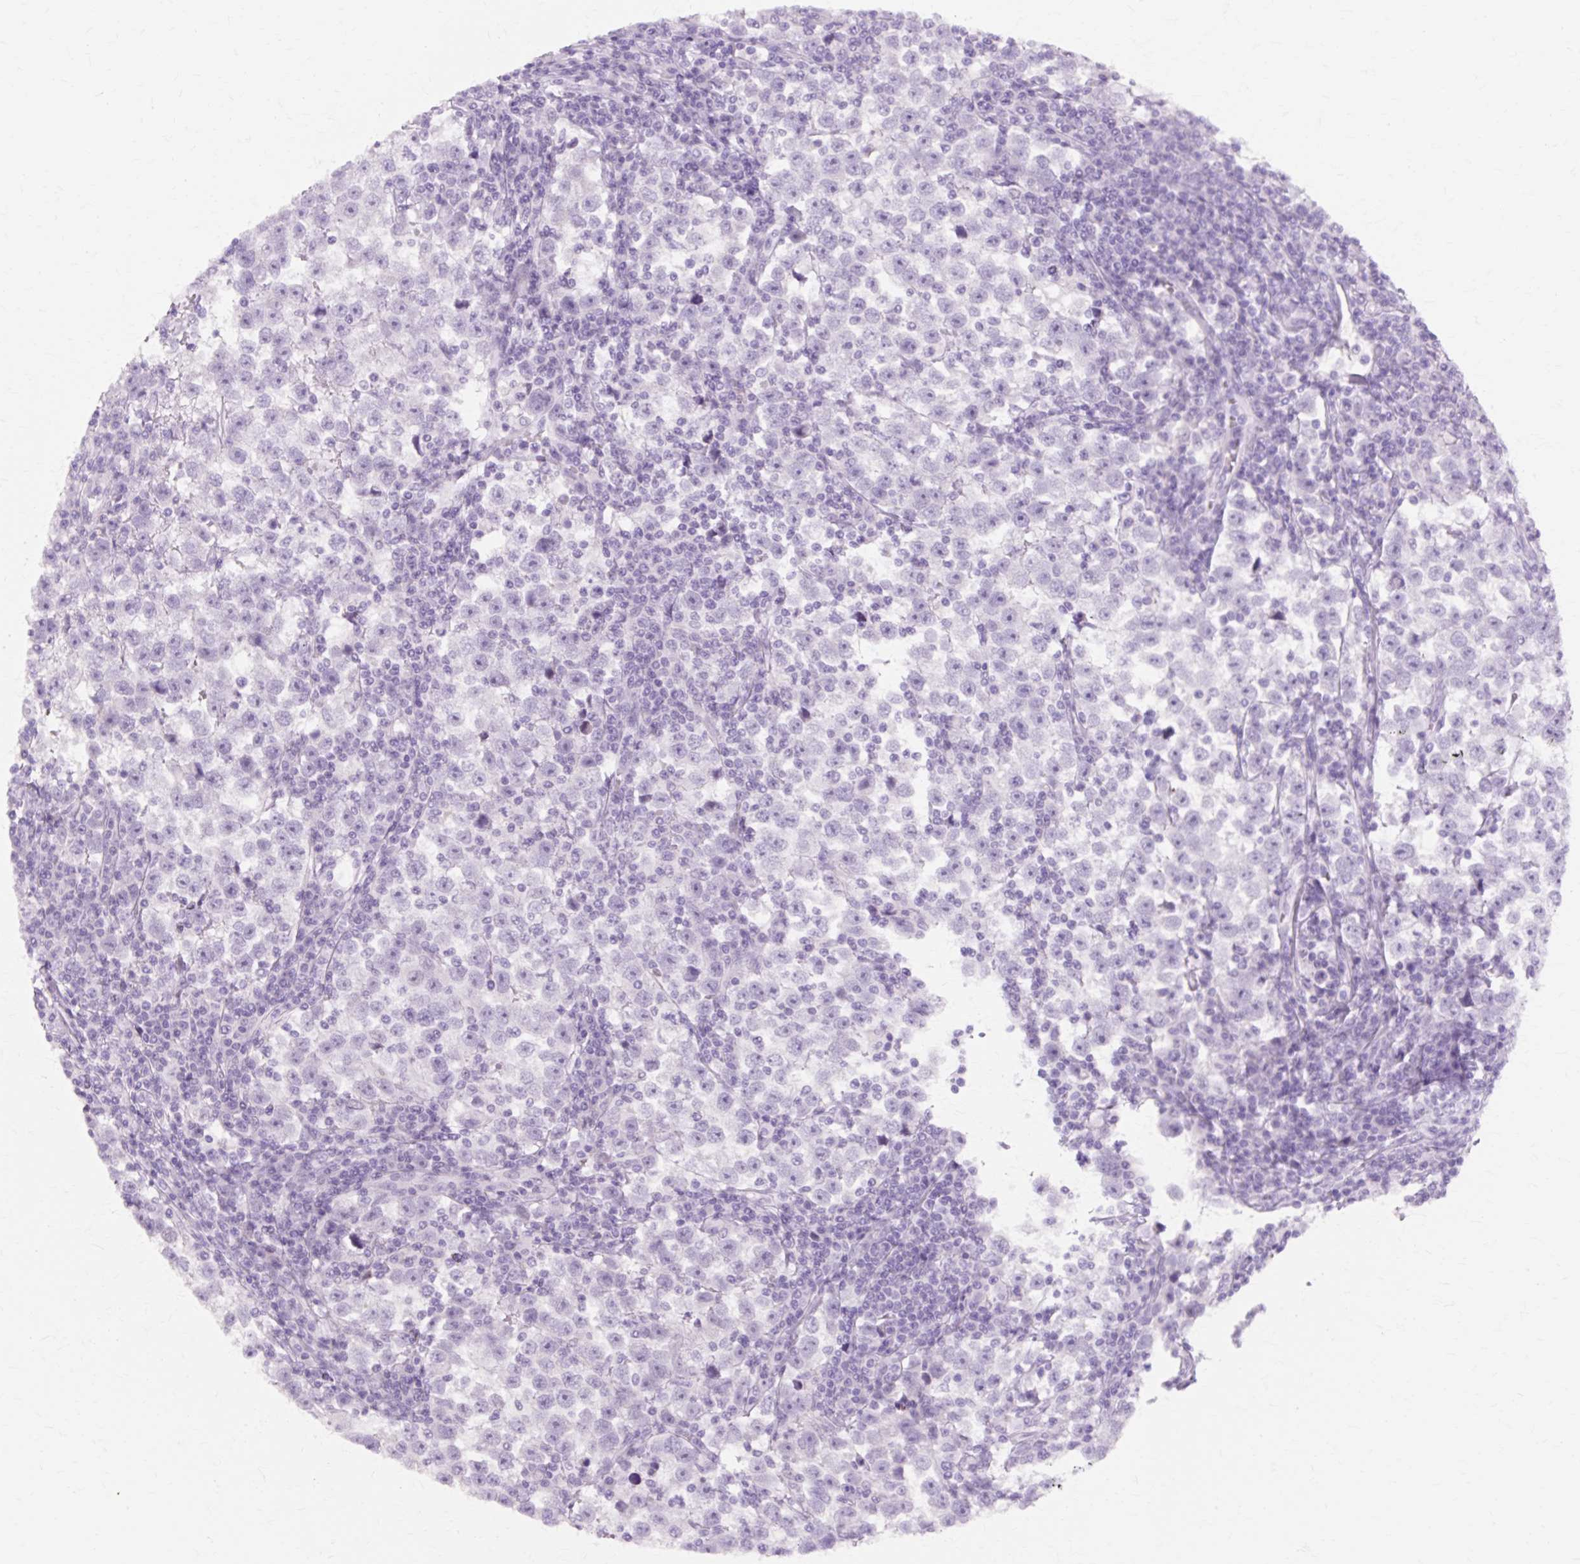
{"staining": {"intensity": "negative", "quantity": "none", "location": "none"}, "tissue": "testis cancer", "cell_type": "Tumor cells", "image_type": "cancer", "snomed": [{"axis": "morphology", "description": "Normal tissue, NOS"}, {"axis": "morphology", "description": "Seminoma, NOS"}, {"axis": "topography", "description": "Testis"}], "caption": "DAB immunohistochemical staining of seminoma (testis) exhibits no significant staining in tumor cells.", "gene": "IRX2", "patient": {"sex": "male", "age": 43}}